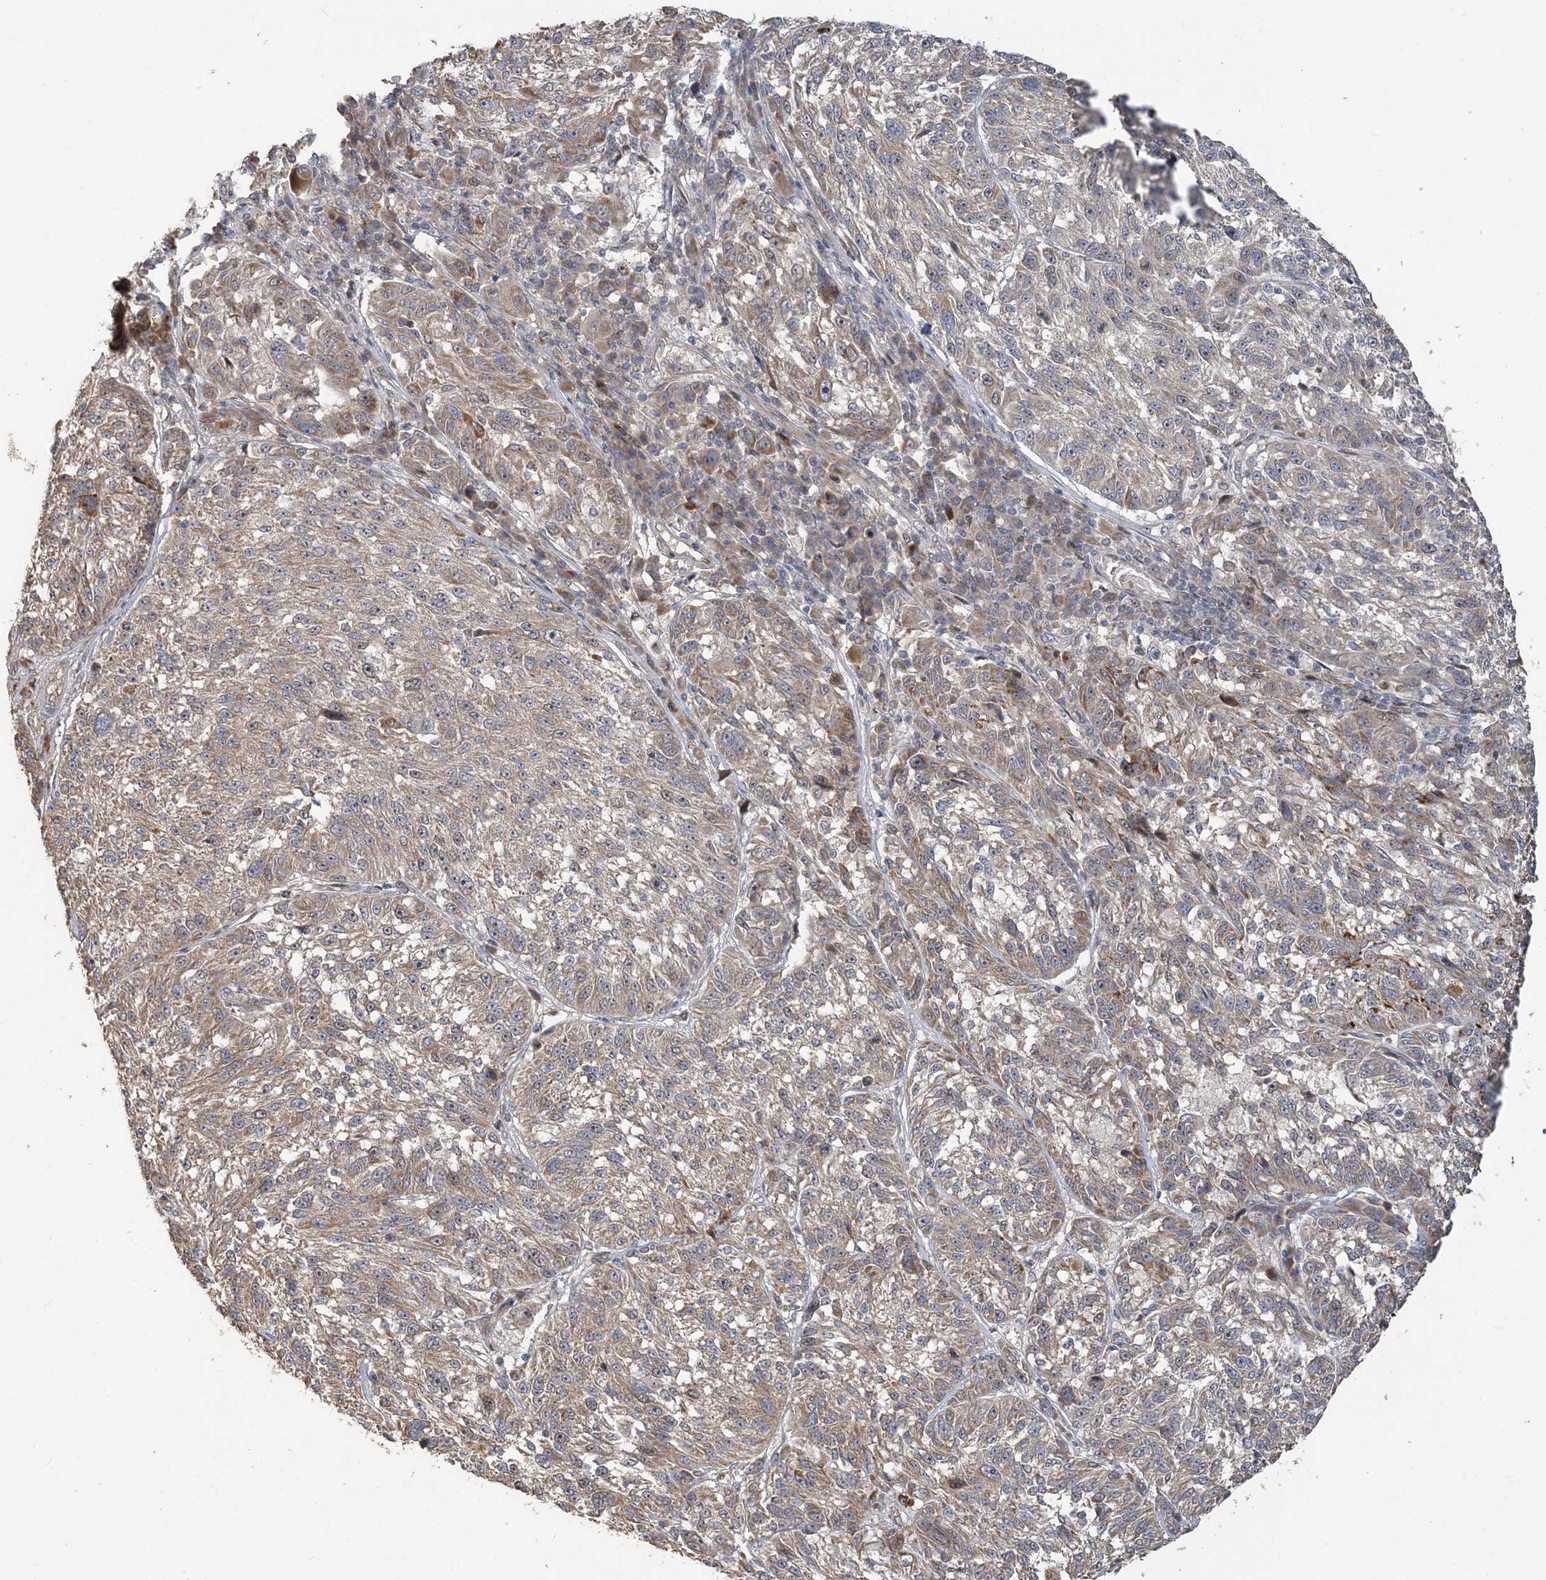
{"staining": {"intensity": "moderate", "quantity": "25%-75%", "location": "cytoplasmic/membranous"}, "tissue": "melanoma", "cell_type": "Tumor cells", "image_type": "cancer", "snomed": [{"axis": "morphology", "description": "Malignant melanoma, NOS"}, {"axis": "topography", "description": "Skin"}], "caption": "This is an image of IHC staining of melanoma, which shows moderate staining in the cytoplasmic/membranous of tumor cells.", "gene": "TRAIP", "patient": {"sex": "male", "age": 53}}